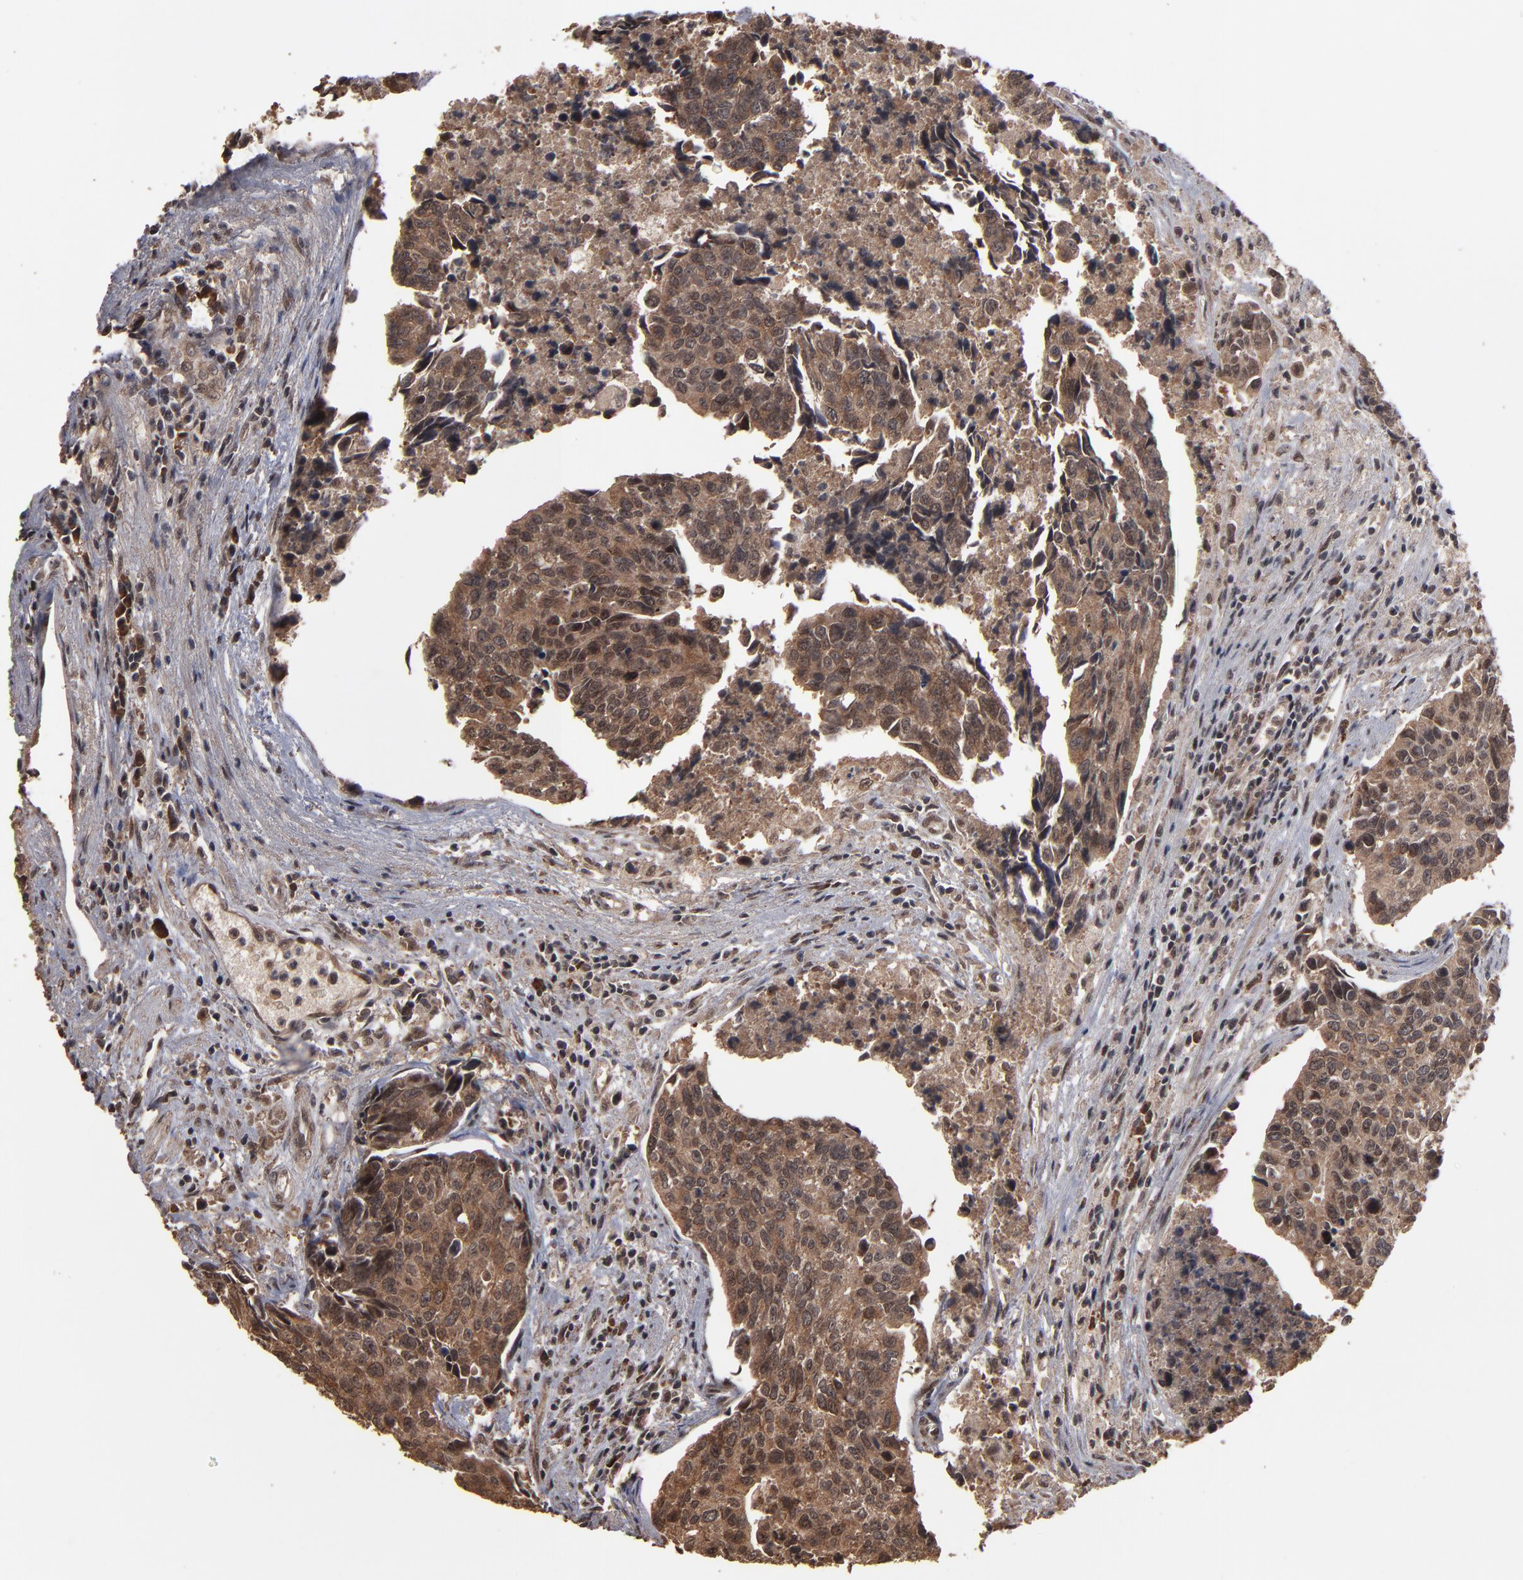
{"staining": {"intensity": "strong", "quantity": ">75%", "location": "cytoplasmic/membranous,nuclear"}, "tissue": "urothelial cancer", "cell_type": "Tumor cells", "image_type": "cancer", "snomed": [{"axis": "morphology", "description": "Urothelial carcinoma, High grade"}, {"axis": "topography", "description": "Urinary bladder"}], "caption": "There is high levels of strong cytoplasmic/membranous and nuclear positivity in tumor cells of urothelial carcinoma (high-grade), as demonstrated by immunohistochemical staining (brown color).", "gene": "NXF2B", "patient": {"sex": "male", "age": 81}}